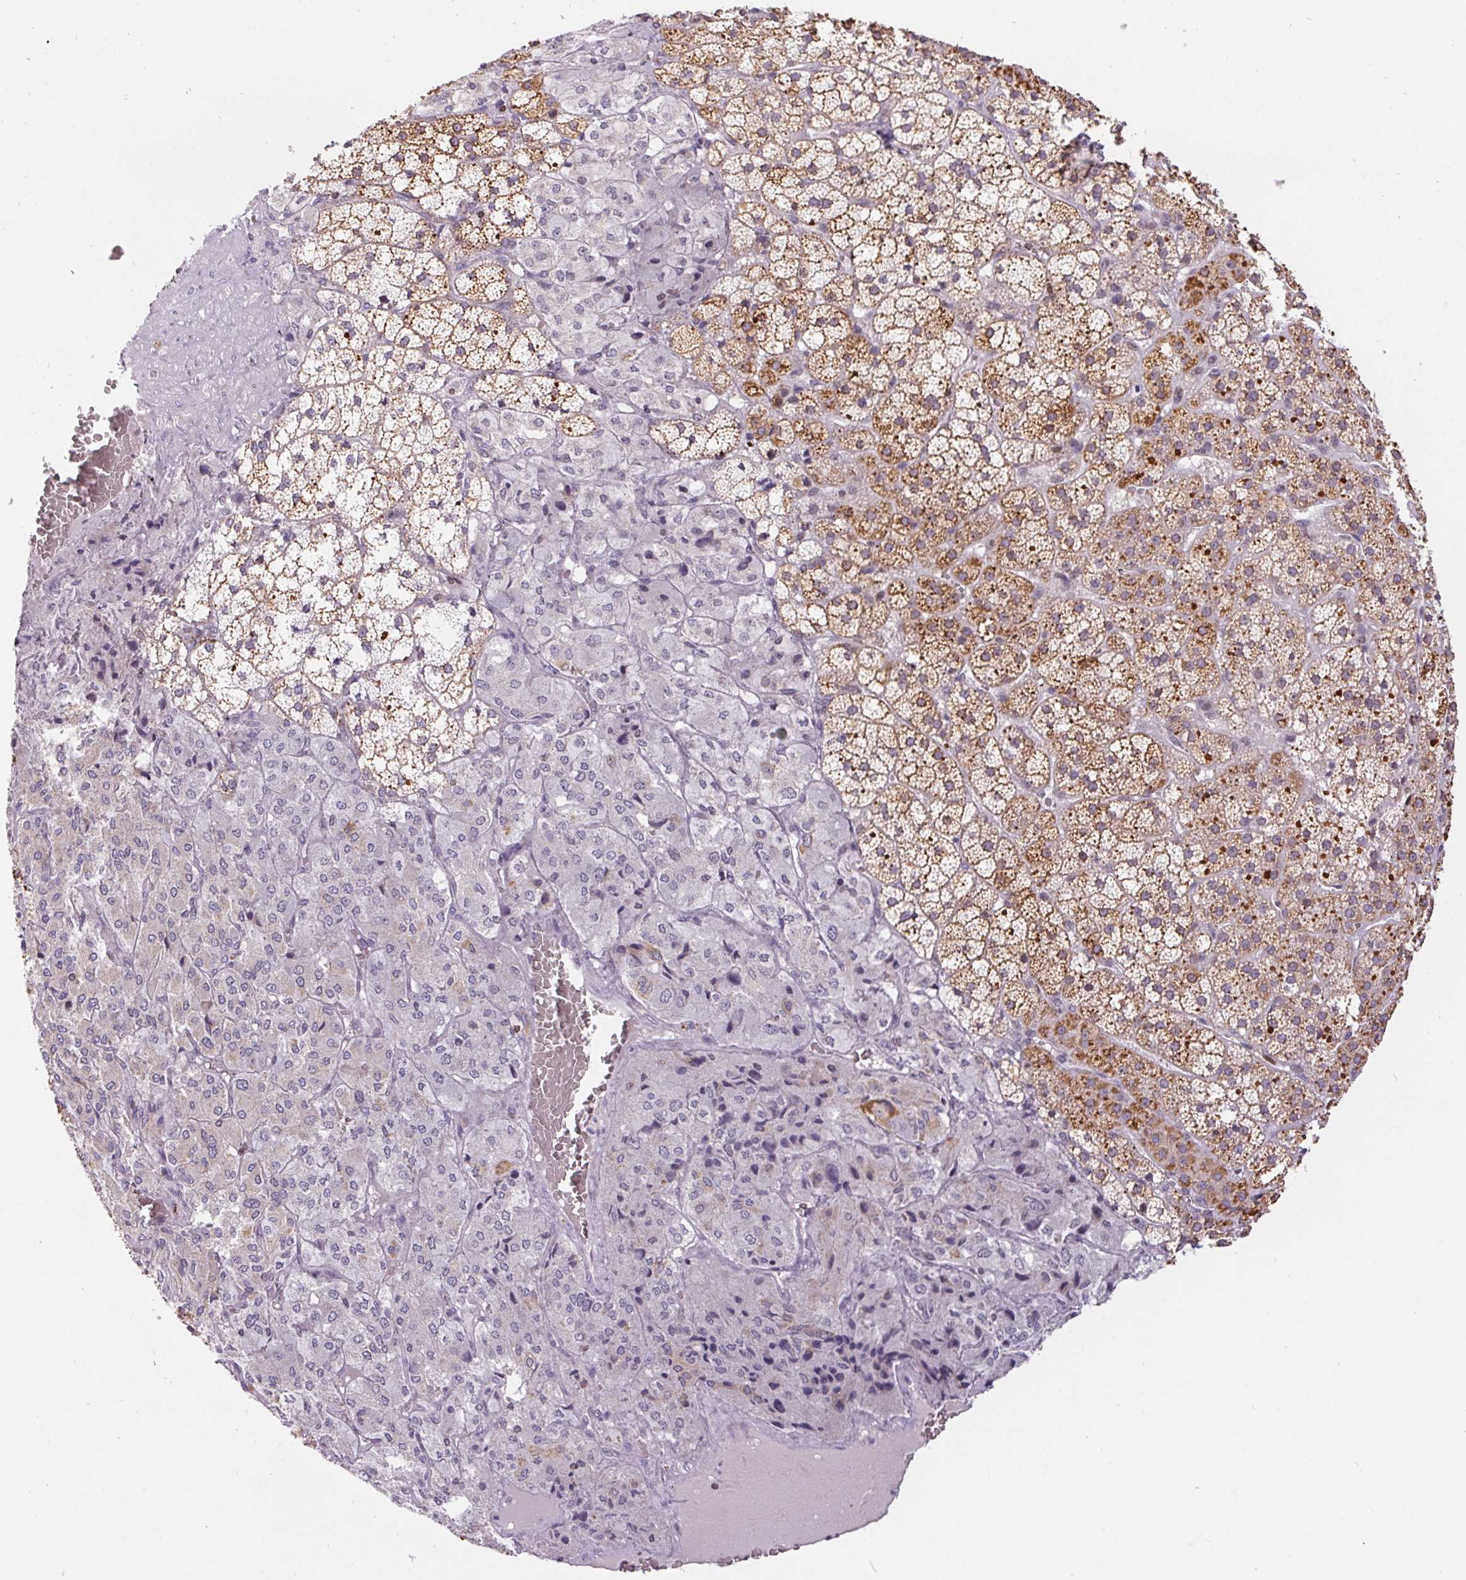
{"staining": {"intensity": "moderate", "quantity": "25%-75%", "location": "cytoplasmic/membranous"}, "tissue": "adrenal gland", "cell_type": "Glandular cells", "image_type": "normal", "snomed": [{"axis": "morphology", "description": "Normal tissue, NOS"}, {"axis": "topography", "description": "Adrenal gland"}], "caption": "Moderate cytoplasmic/membranous protein expression is seen in approximately 25%-75% of glandular cells in adrenal gland. (DAB (3,3'-diaminobenzidine) = brown stain, brightfield microscopy at high magnification).", "gene": "POLD3", "patient": {"sex": "male", "age": 53}}